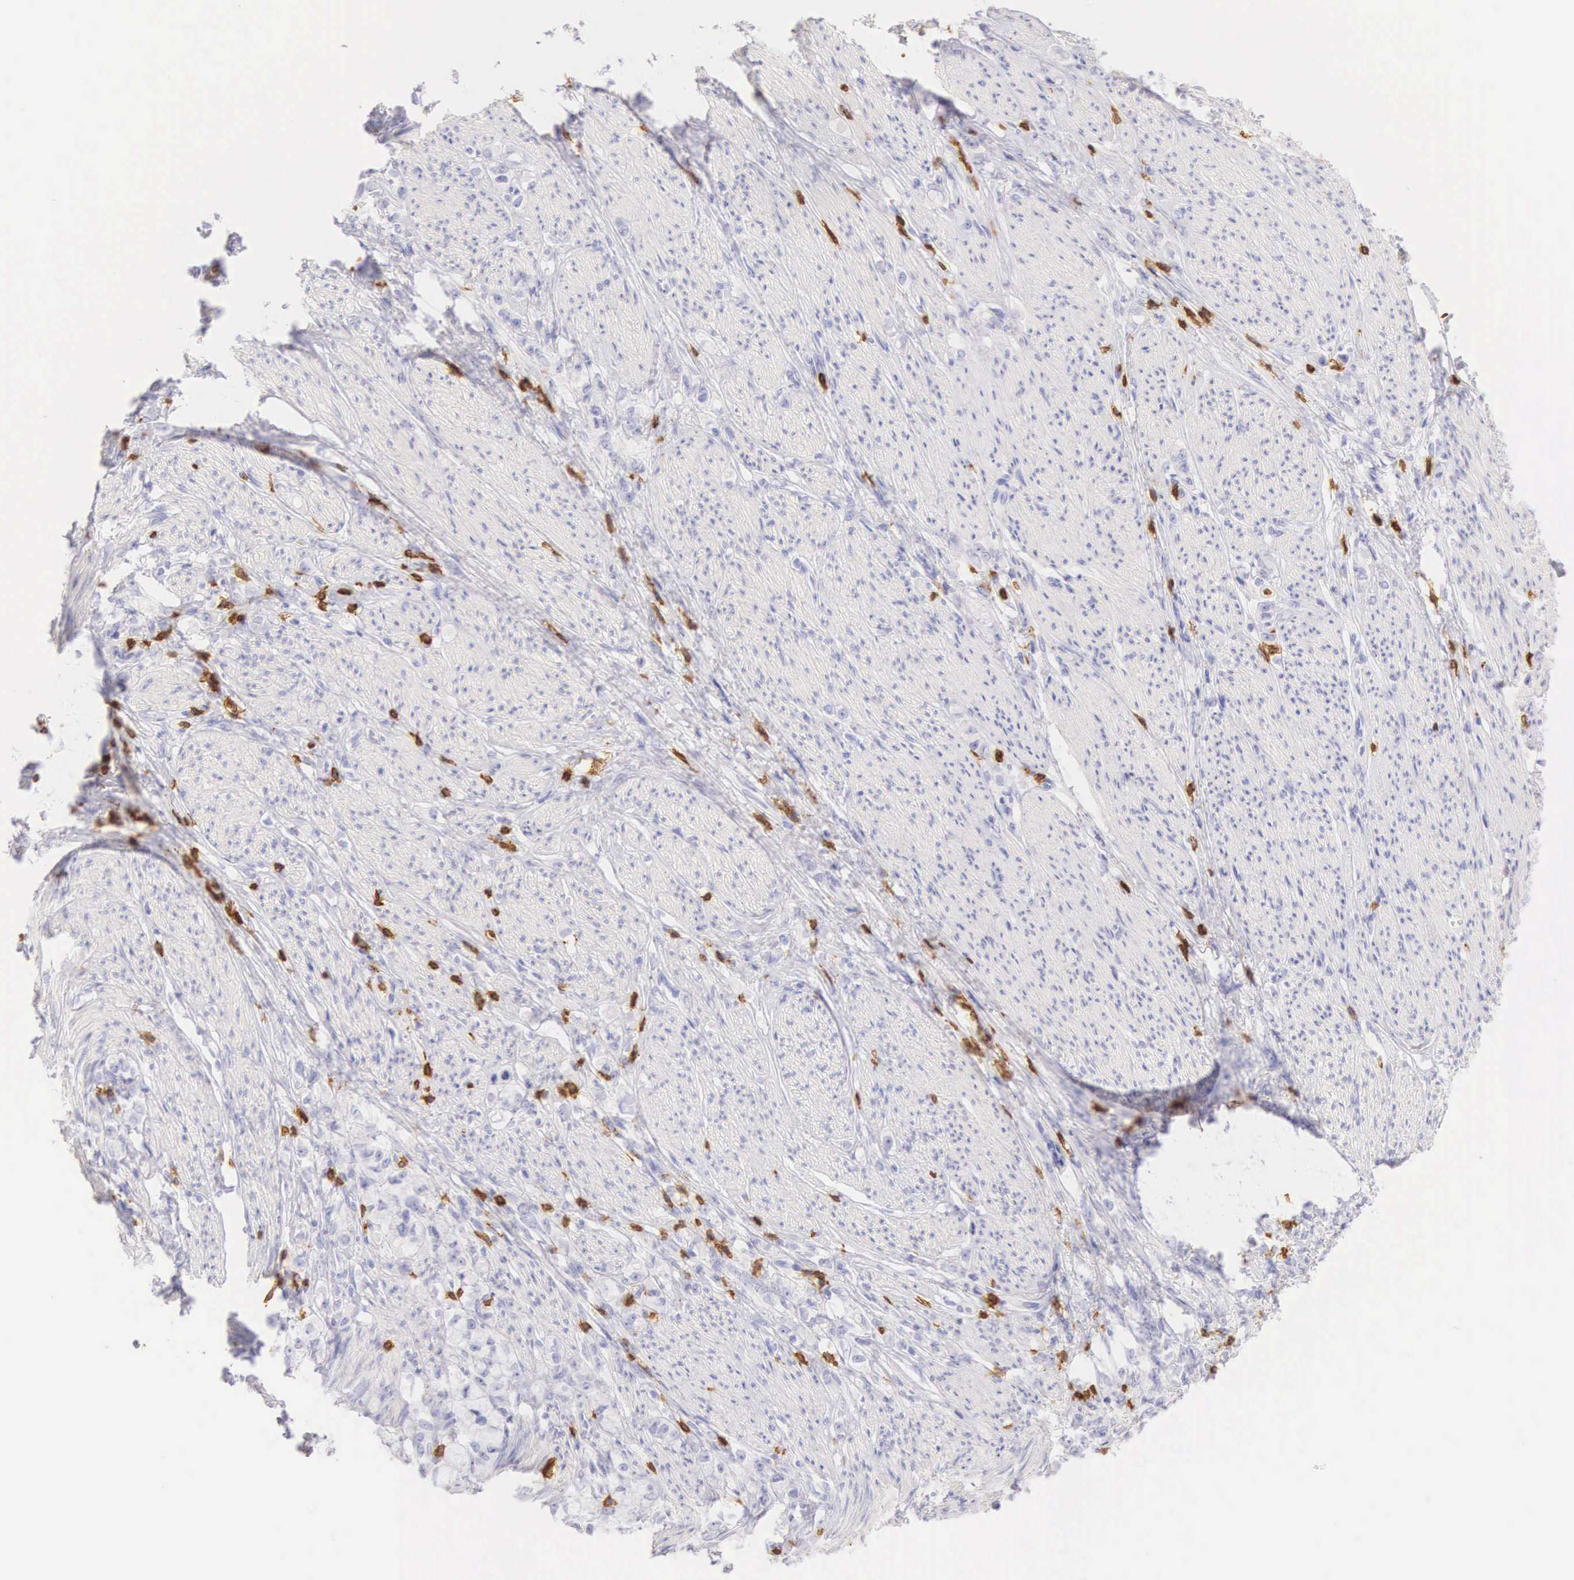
{"staining": {"intensity": "negative", "quantity": "none", "location": "none"}, "tissue": "stomach cancer", "cell_type": "Tumor cells", "image_type": "cancer", "snomed": [{"axis": "morphology", "description": "Adenocarcinoma, NOS"}, {"axis": "topography", "description": "Stomach"}], "caption": "This is an immunohistochemistry image of stomach cancer. There is no staining in tumor cells.", "gene": "CD3E", "patient": {"sex": "male", "age": 72}}